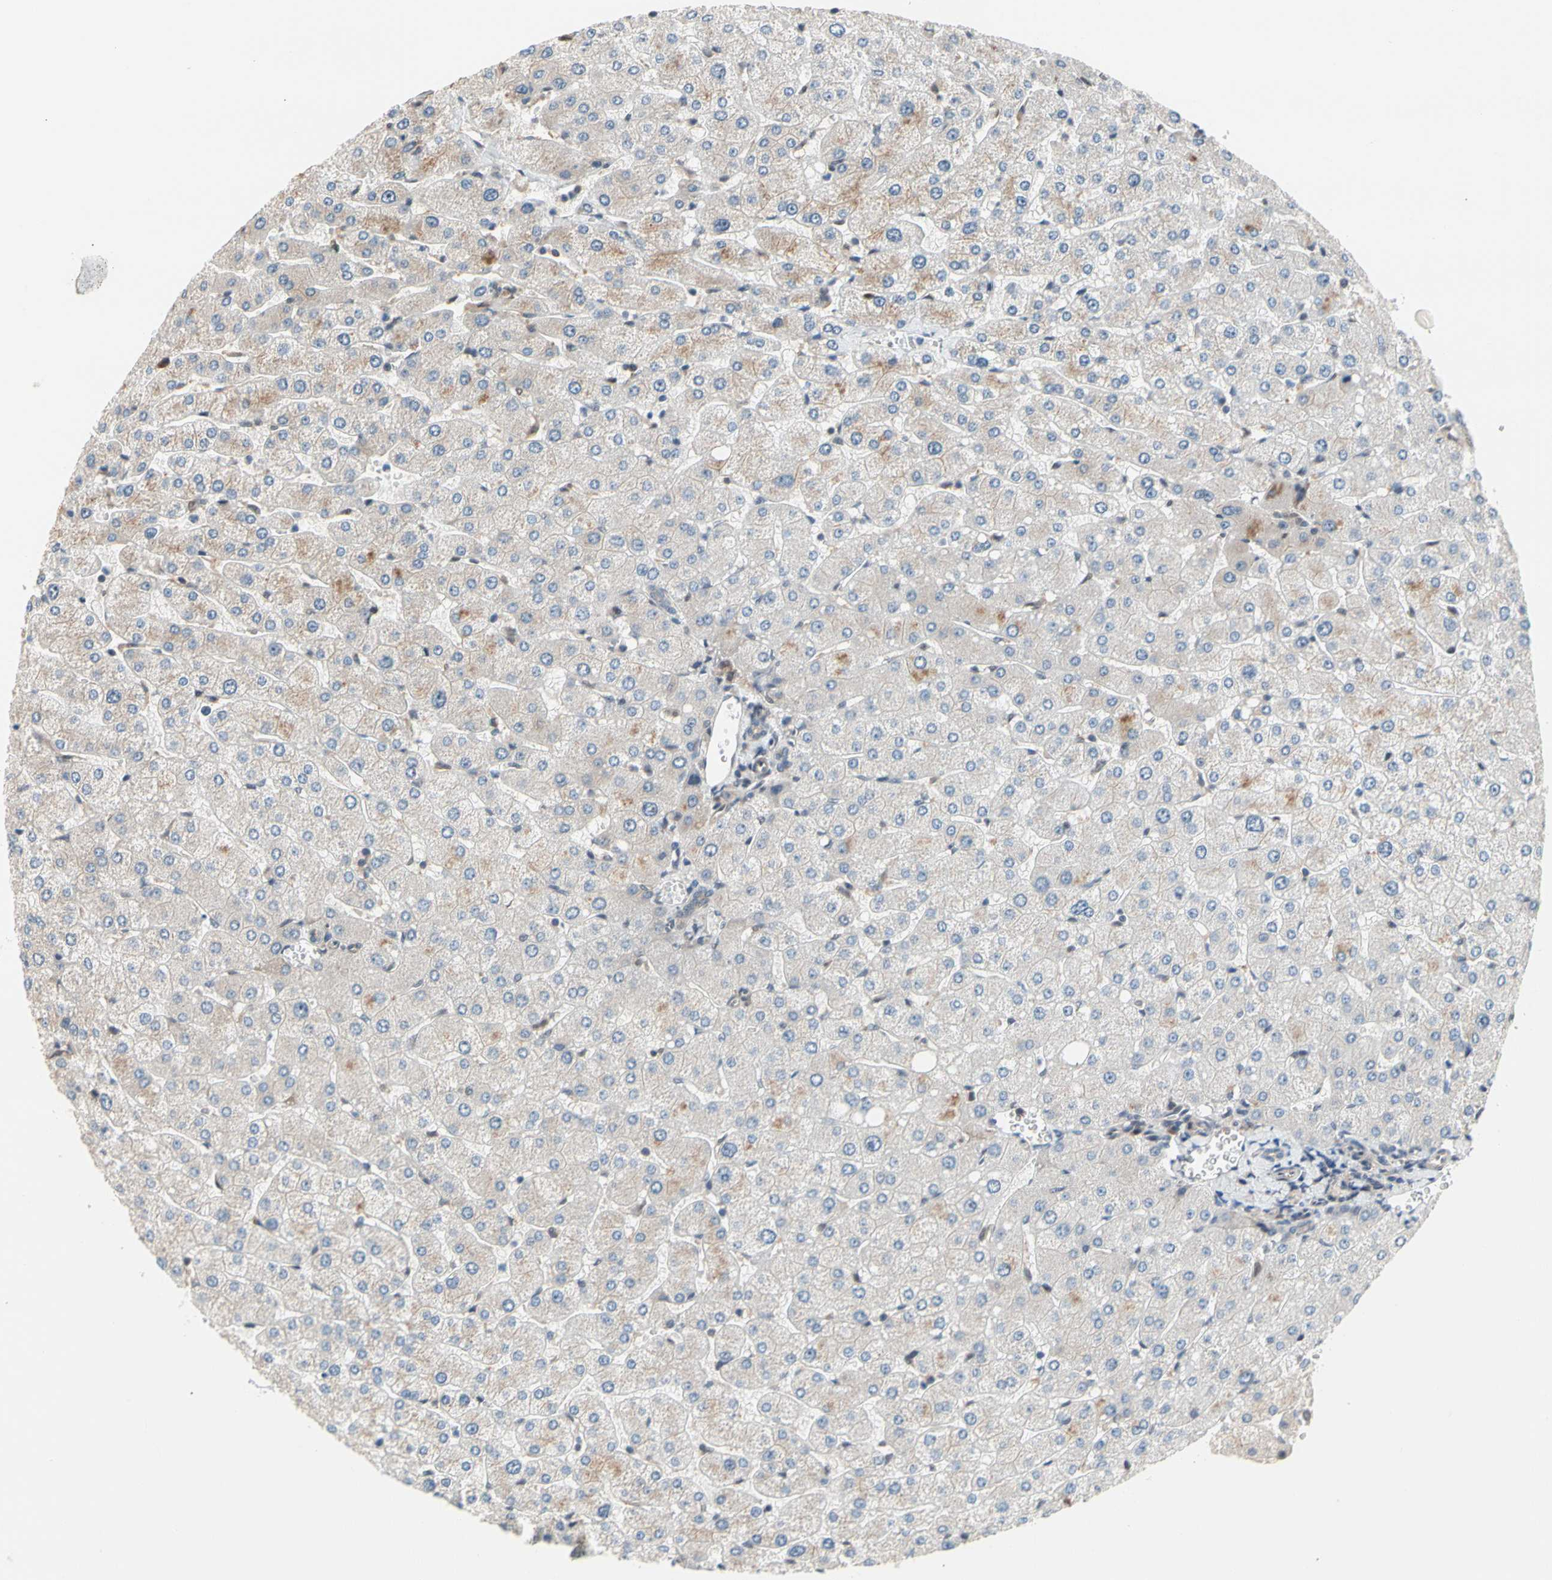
{"staining": {"intensity": "weak", "quantity": ">75%", "location": "cytoplasmic/membranous"}, "tissue": "liver", "cell_type": "Cholangiocytes", "image_type": "normal", "snomed": [{"axis": "morphology", "description": "Normal tissue, NOS"}, {"axis": "topography", "description": "Liver"}], "caption": "Immunohistochemistry (DAB (3,3'-diaminobenzidine)) staining of unremarkable human liver reveals weak cytoplasmic/membranous protein positivity in approximately >75% of cholangiocytes. The staining was performed using DAB, with brown indicating positive protein expression. Nuclei are stained blue with hematoxylin.", "gene": "NGEF", "patient": {"sex": "male", "age": 55}}